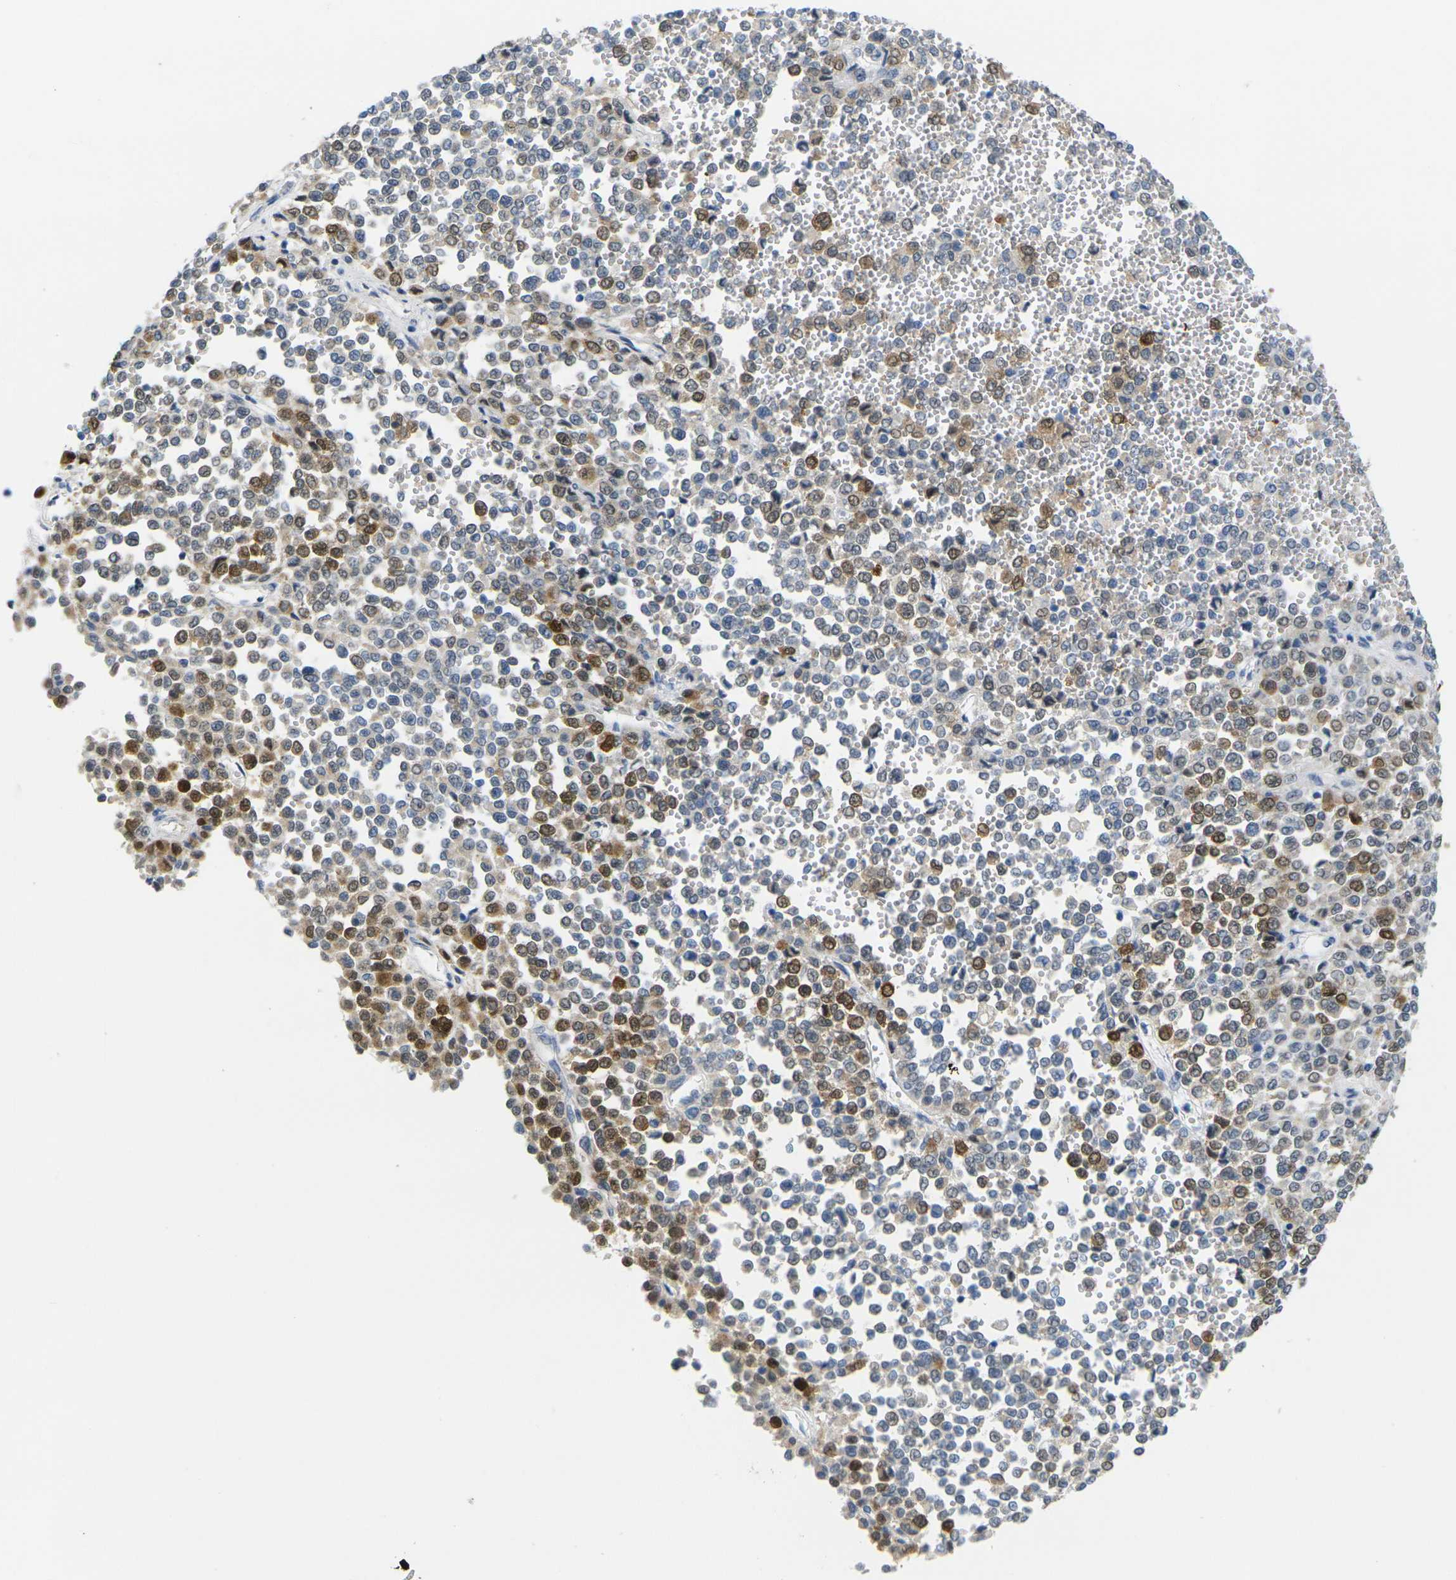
{"staining": {"intensity": "moderate", "quantity": "25%-75%", "location": "cytoplasmic/membranous,nuclear"}, "tissue": "melanoma", "cell_type": "Tumor cells", "image_type": "cancer", "snomed": [{"axis": "morphology", "description": "Malignant melanoma, Metastatic site"}, {"axis": "topography", "description": "Pancreas"}], "caption": "Moderate cytoplasmic/membranous and nuclear protein expression is identified in approximately 25%-75% of tumor cells in melanoma.", "gene": "CDK2", "patient": {"sex": "female", "age": 30}}